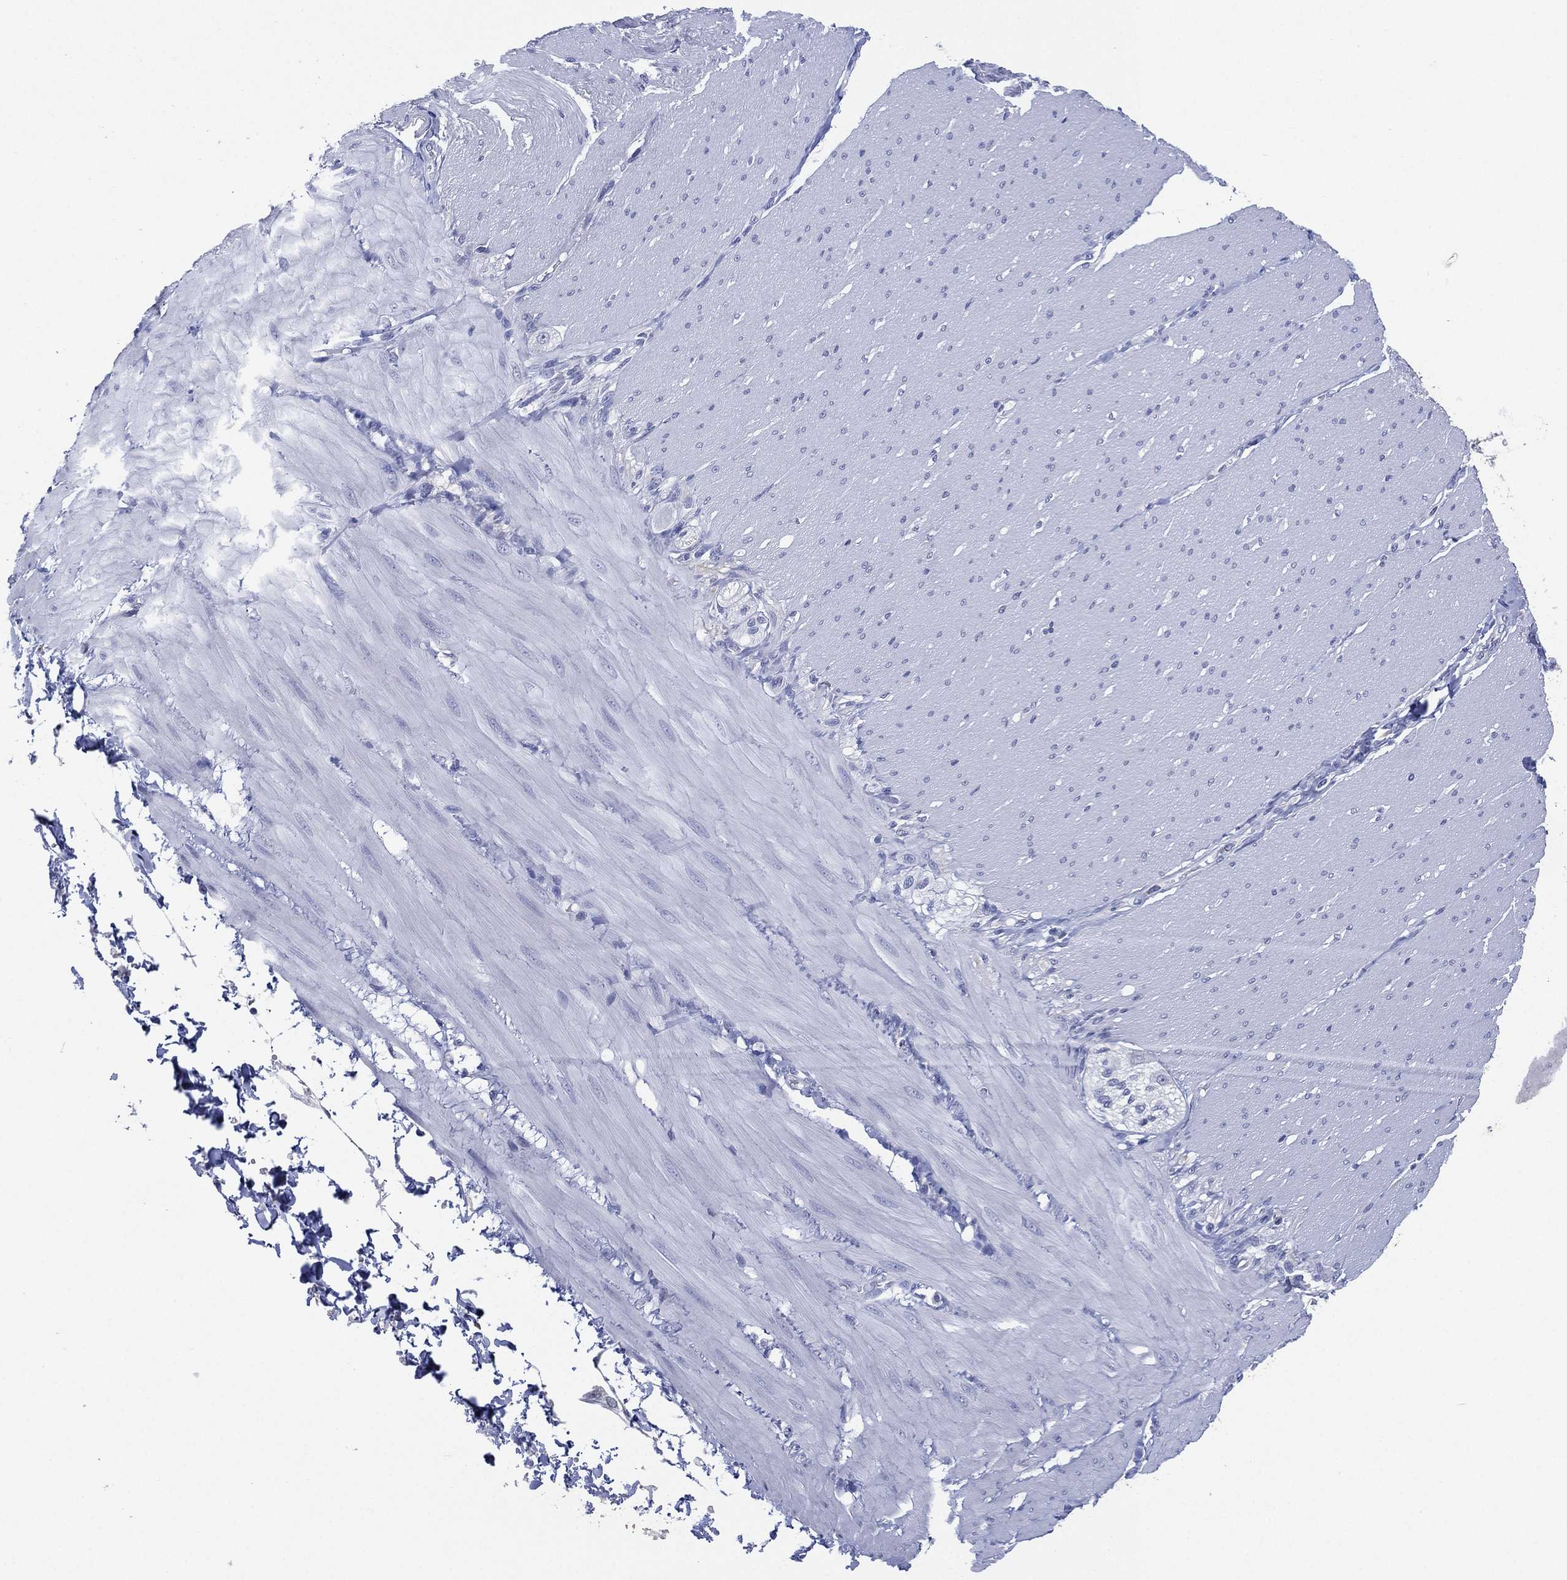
{"staining": {"intensity": "negative", "quantity": "none", "location": "none"}, "tissue": "adipose tissue", "cell_type": "Adipocytes", "image_type": "normal", "snomed": [{"axis": "morphology", "description": "Normal tissue, NOS"}, {"axis": "topography", "description": "Smooth muscle"}, {"axis": "topography", "description": "Duodenum"}, {"axis": "topography", "description": "Peripheral nerve tissue"}], "caption": "This is a micrograph of IHC staining of unremarkable adipose tissue, which shows no staining in adipocytes. (Stains: DAB (3,3'-diaminobenzidine) immunohistochemistry with hematoxylin counter stain, Microscopy: brightfield microscopy at high magnification).", "gene": "KRT35", "patient": {"sex": "female", "age": 61}}